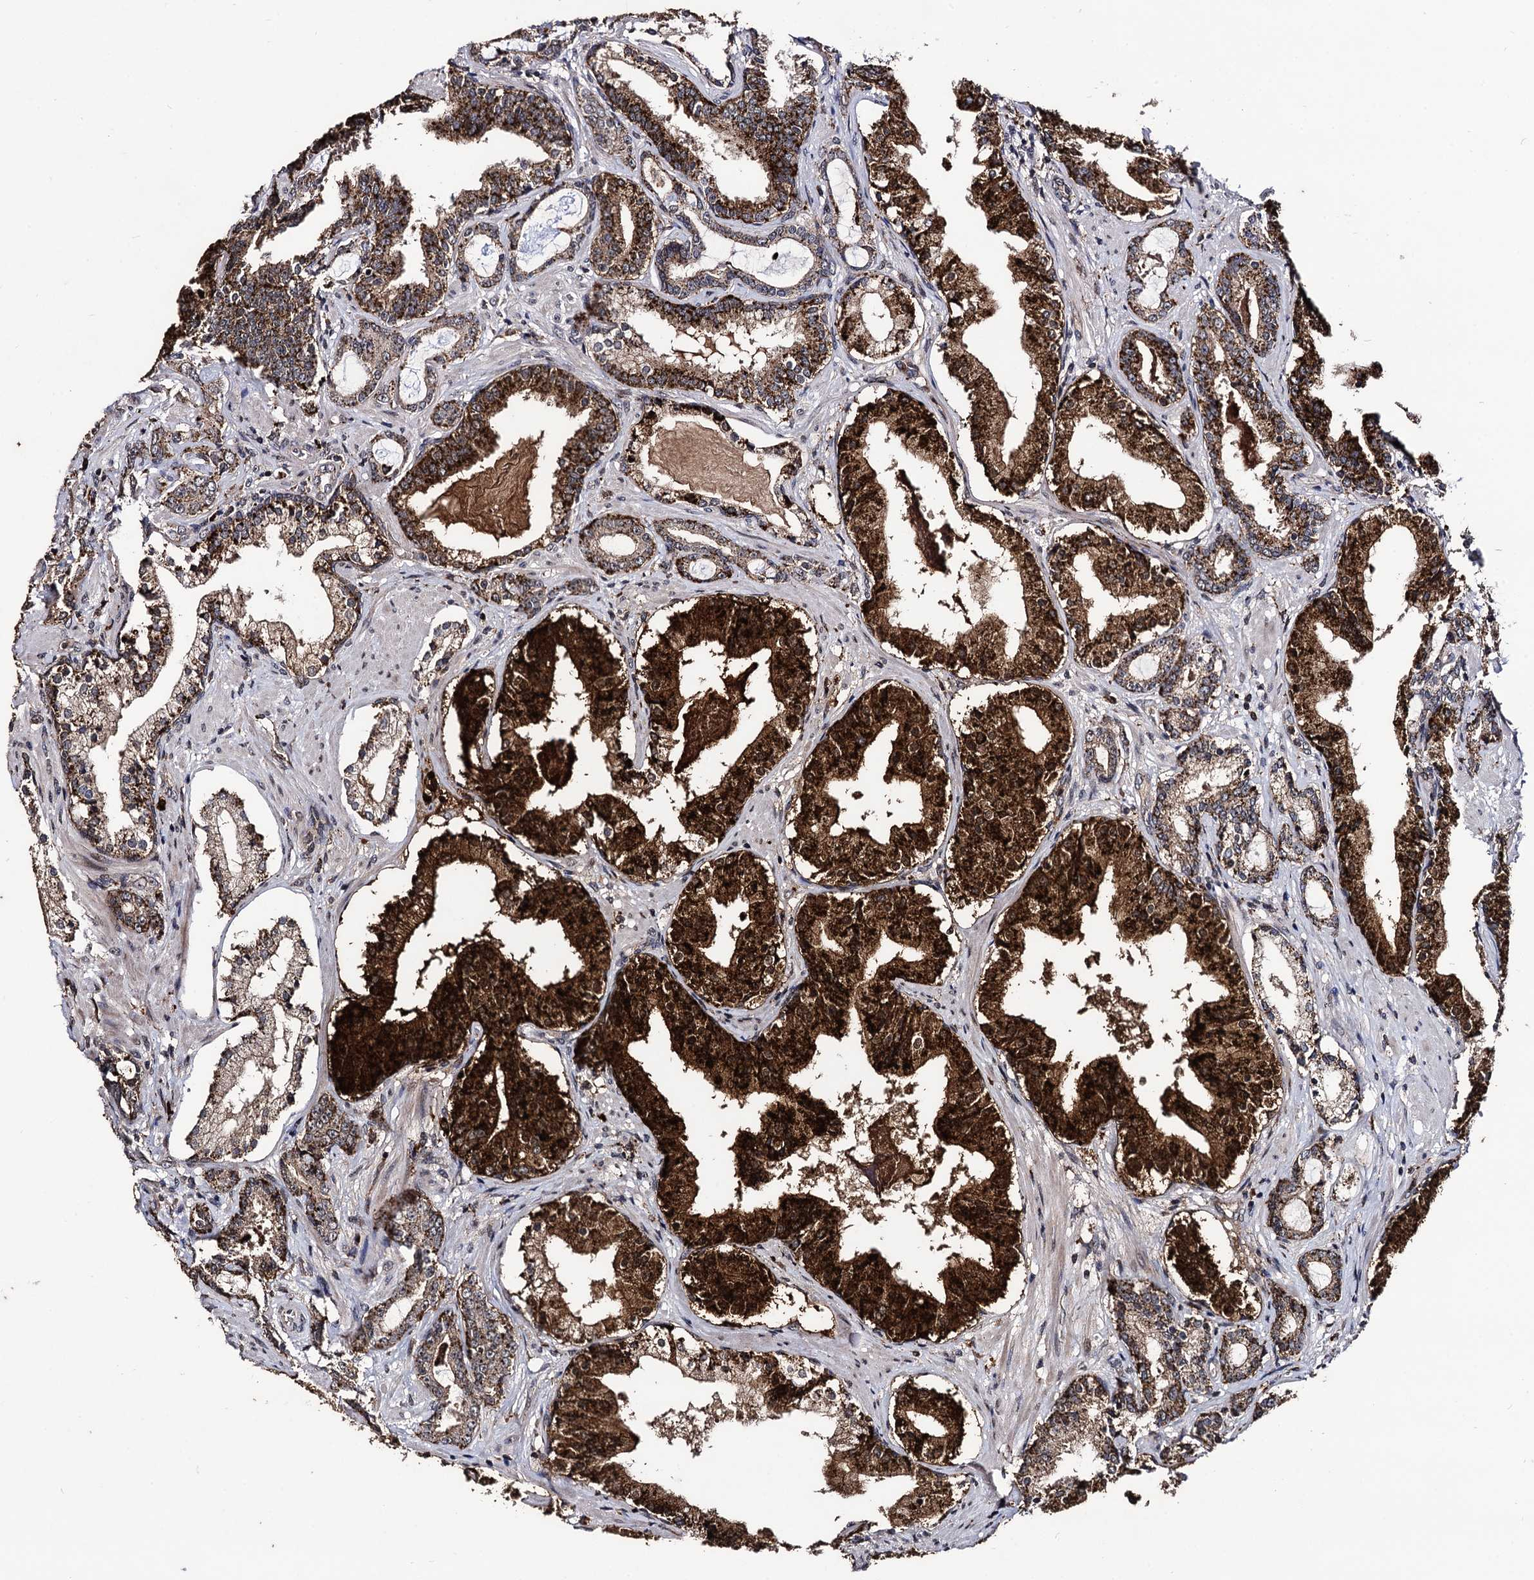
{"staining": {"intensity": "strong", "quantity": "25%-75%", "location": "cytoplasmic/membranous"}, "tissue": "prostate cancer", "cell_type": "Tumor cells", "image_type": "cancer", "snomed": [{"axis": "morphology", "description": "Adenocarcinoma, High grade"}, {"axis": "topography", "description": "Prostate"}], "caption": "A brown stain shows strong cytoplasmic/membranous staining of a protein in prostate adenocarcinoma (high-grade) tumor cells.", "gene": "MICAL2", "patient": {"sex": "male", "age": 58}}